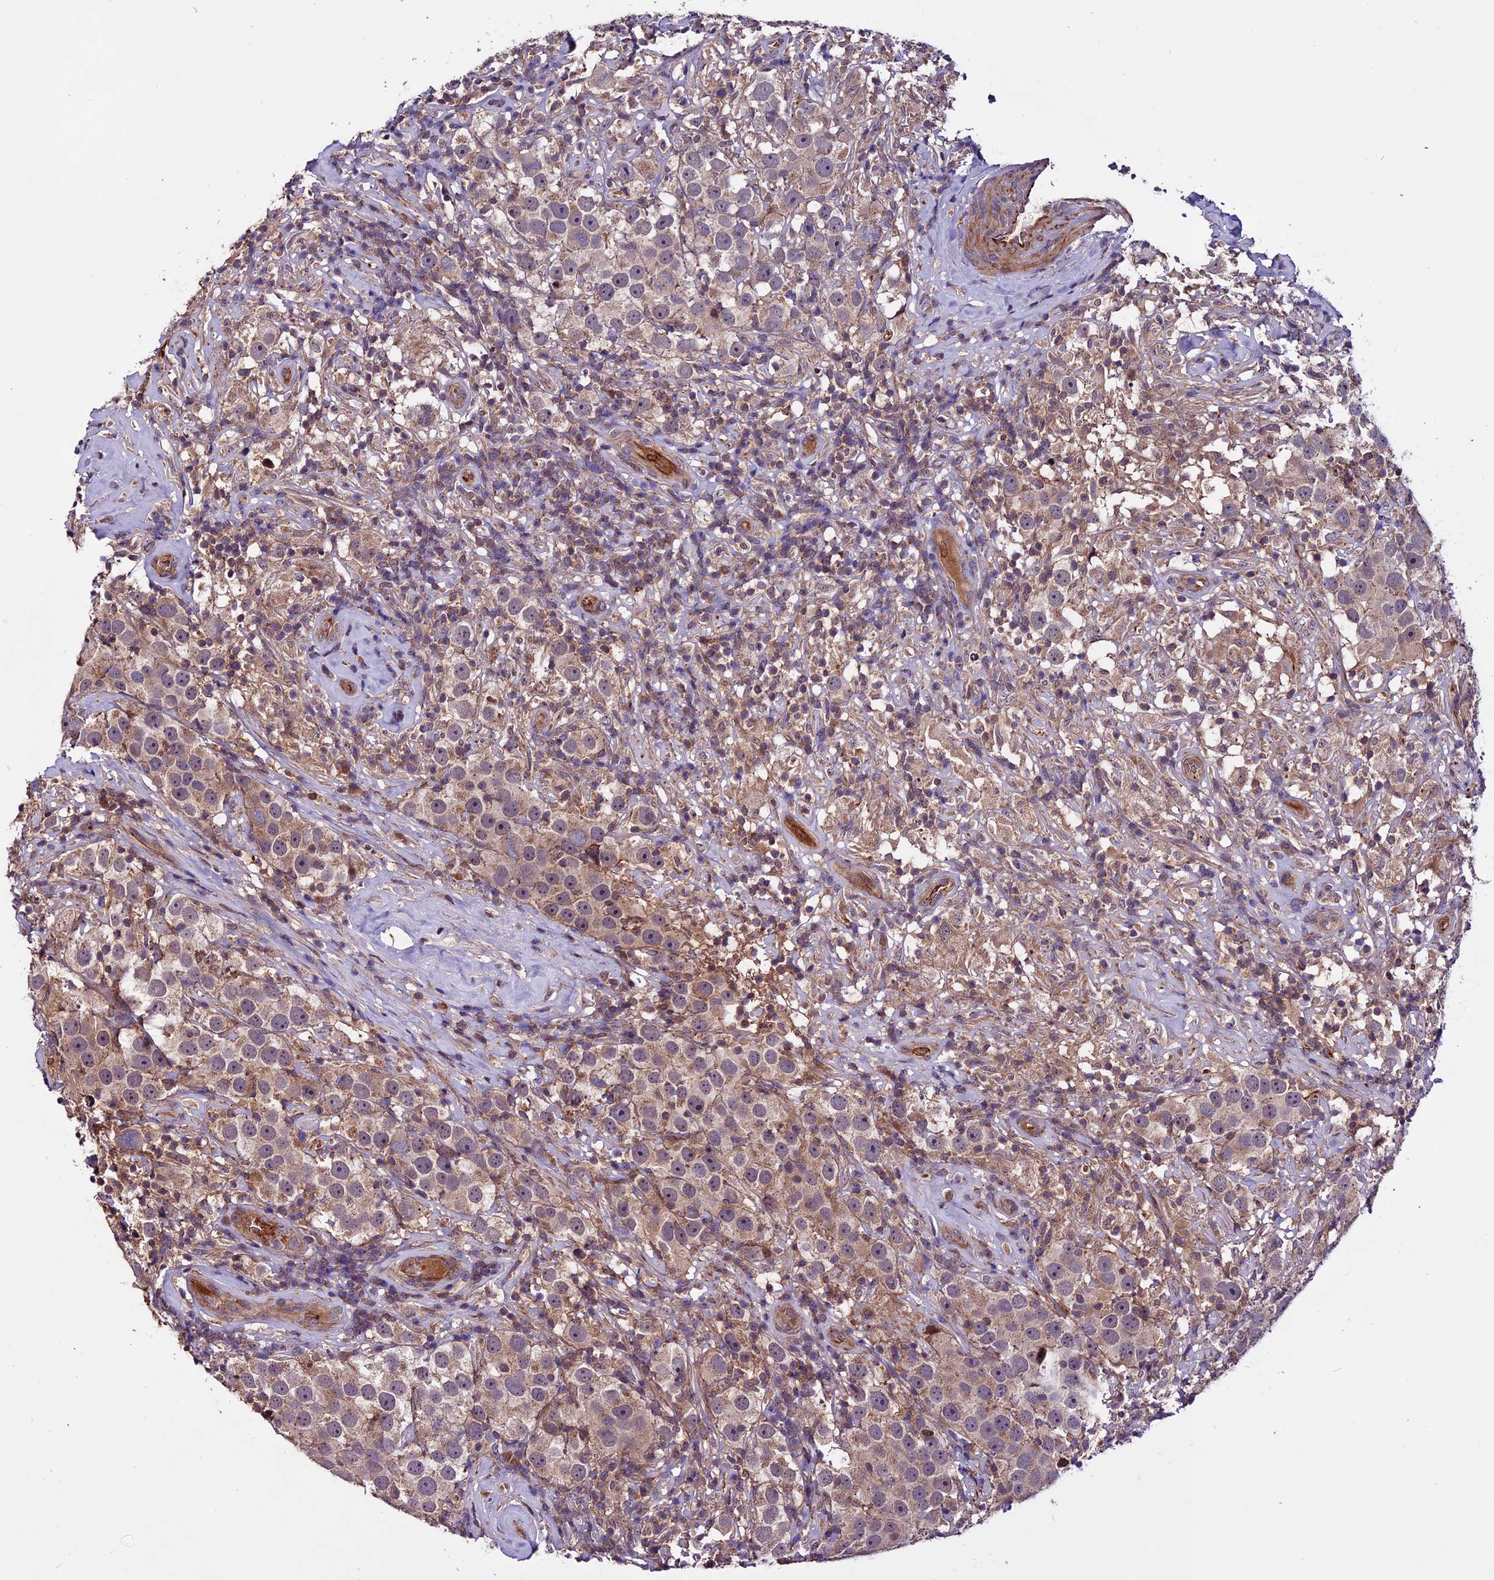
{"staining": {"intensity": "weak", "quantity": ">75%", "location": "cytoplasmic/membranous"}, "tissue": "testis cancer", "cell_type": "Tumor cells", "image_type": "cancer", "snomed": [{"axis": "morphology", "description": "Seminoma, NOS"}, {"axis": "topography", "description": "Testis"}], "caption": "An image of testis seminoma stained for a protein exhibits weak cytoplasmic/membranous brown staining in tumor cells.", "gene": "RINL", "patient": {"sex": "male", "age": 49}}